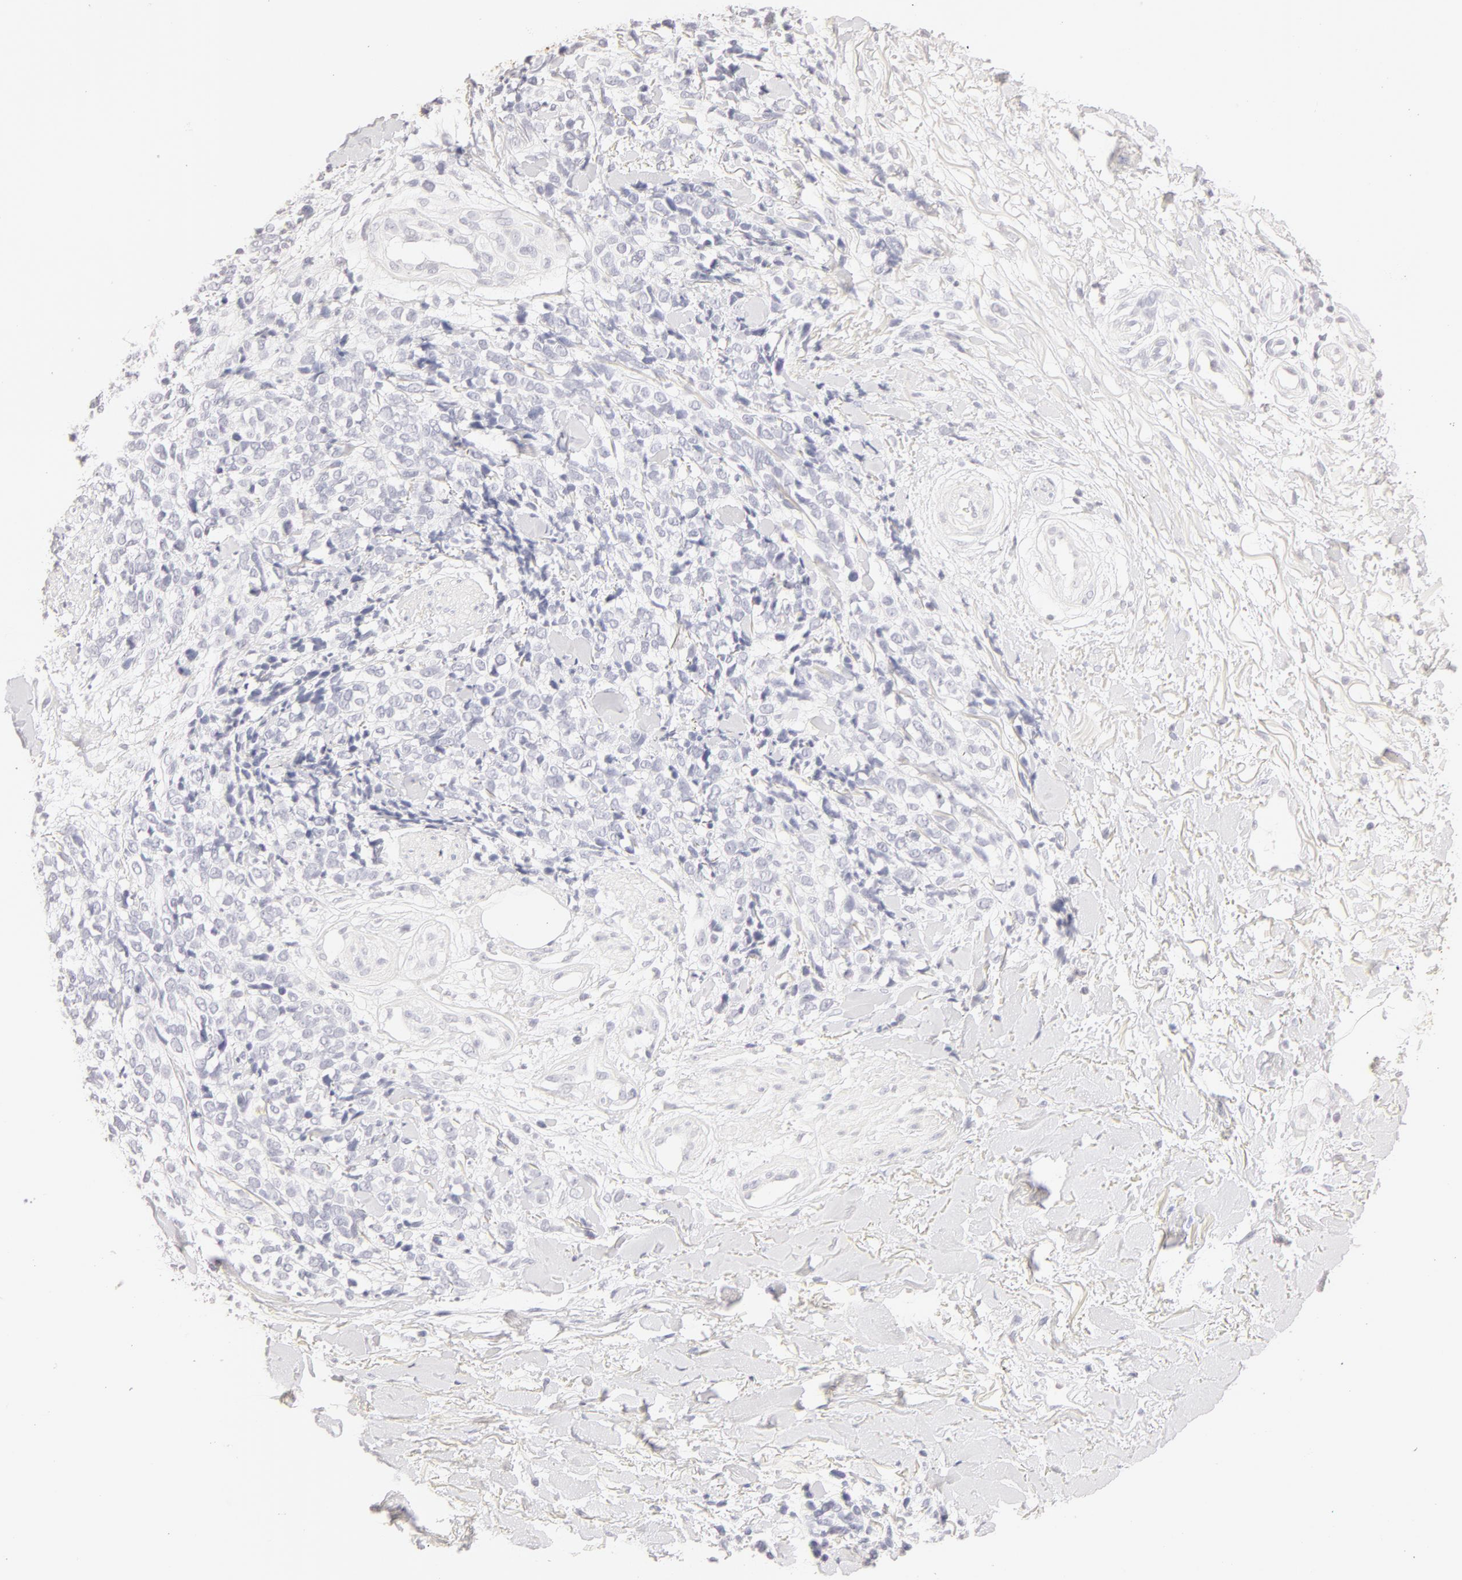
{"staining": {"intensity": "negative", "quantity": "none", "location": "none"}, "tissue": "melanoma", "cell_type": "Tumor cells", "image_type": "cancer", "snomed": [{"axis": "morphology", "description": "Malignant melanoma, NOS"}, {"axis": "topography", "description": "Skin"}], "caption": "Immunohistochemical staining of human melanoma displays no significant expression in tumor cells.", "gene": "LGALS7B", "patient": {"sex": "female", "age": 85}}